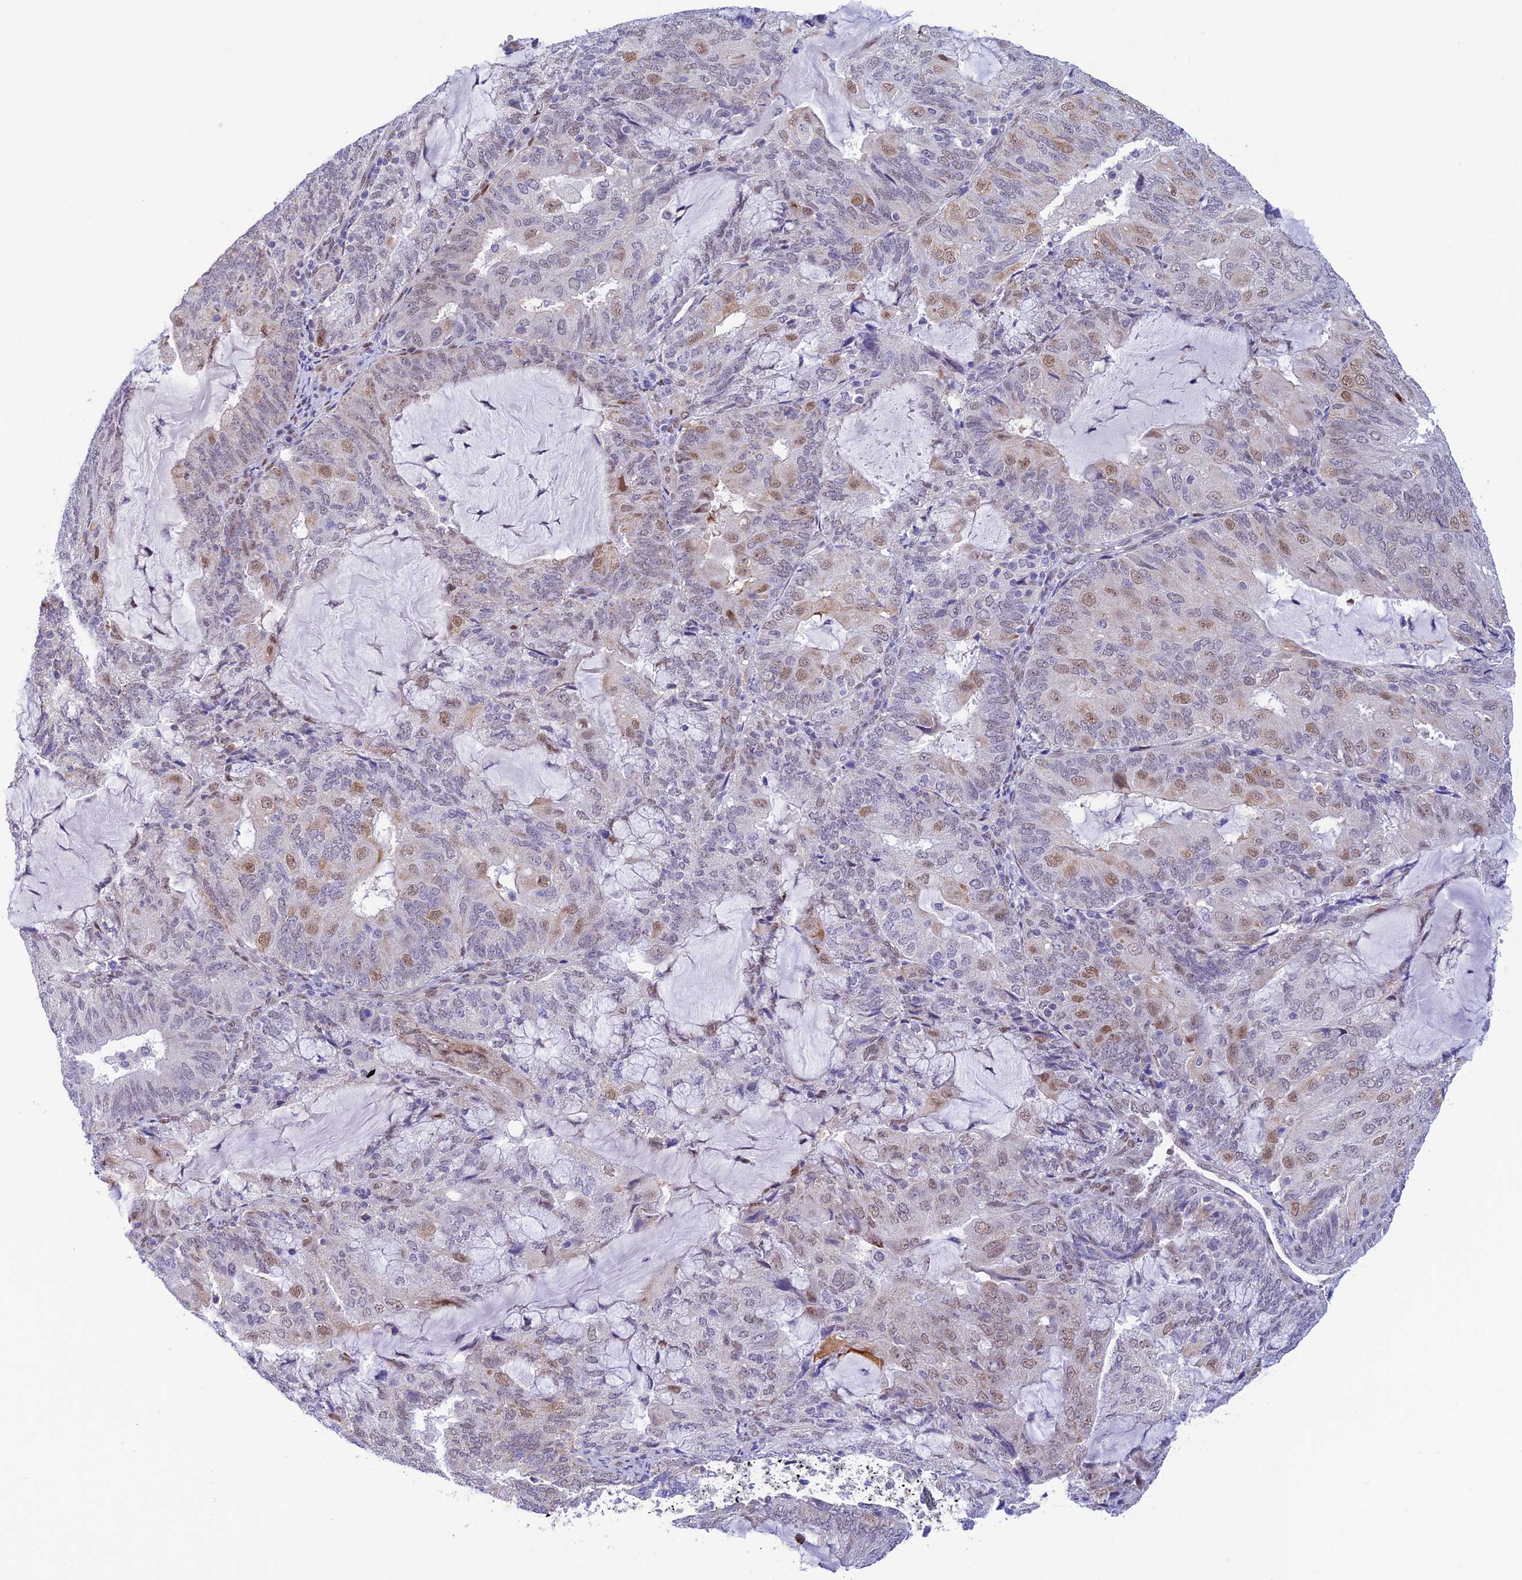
{"staining": {"intensity": "moderate", "quantity": "25%-75%", "location": "nuclear"}, "tissue": "endometrial cancer", "cell_type": "Tumor cells", "image_type": "cancer", "snomed": [{"axis": "morphology", "description": "Adenocarcinoma, NOS"}, {"axis": "topography", "description": "Endometrium"}], "caption": "Immunohistochemical staining of endometrial adenocarcinoma displays medium levels of moderate nuclear protein staining in approximately 25%-75% of tumor cells.", "gene": "WDR55", "patient": {"sex": "female", "age": 81}}